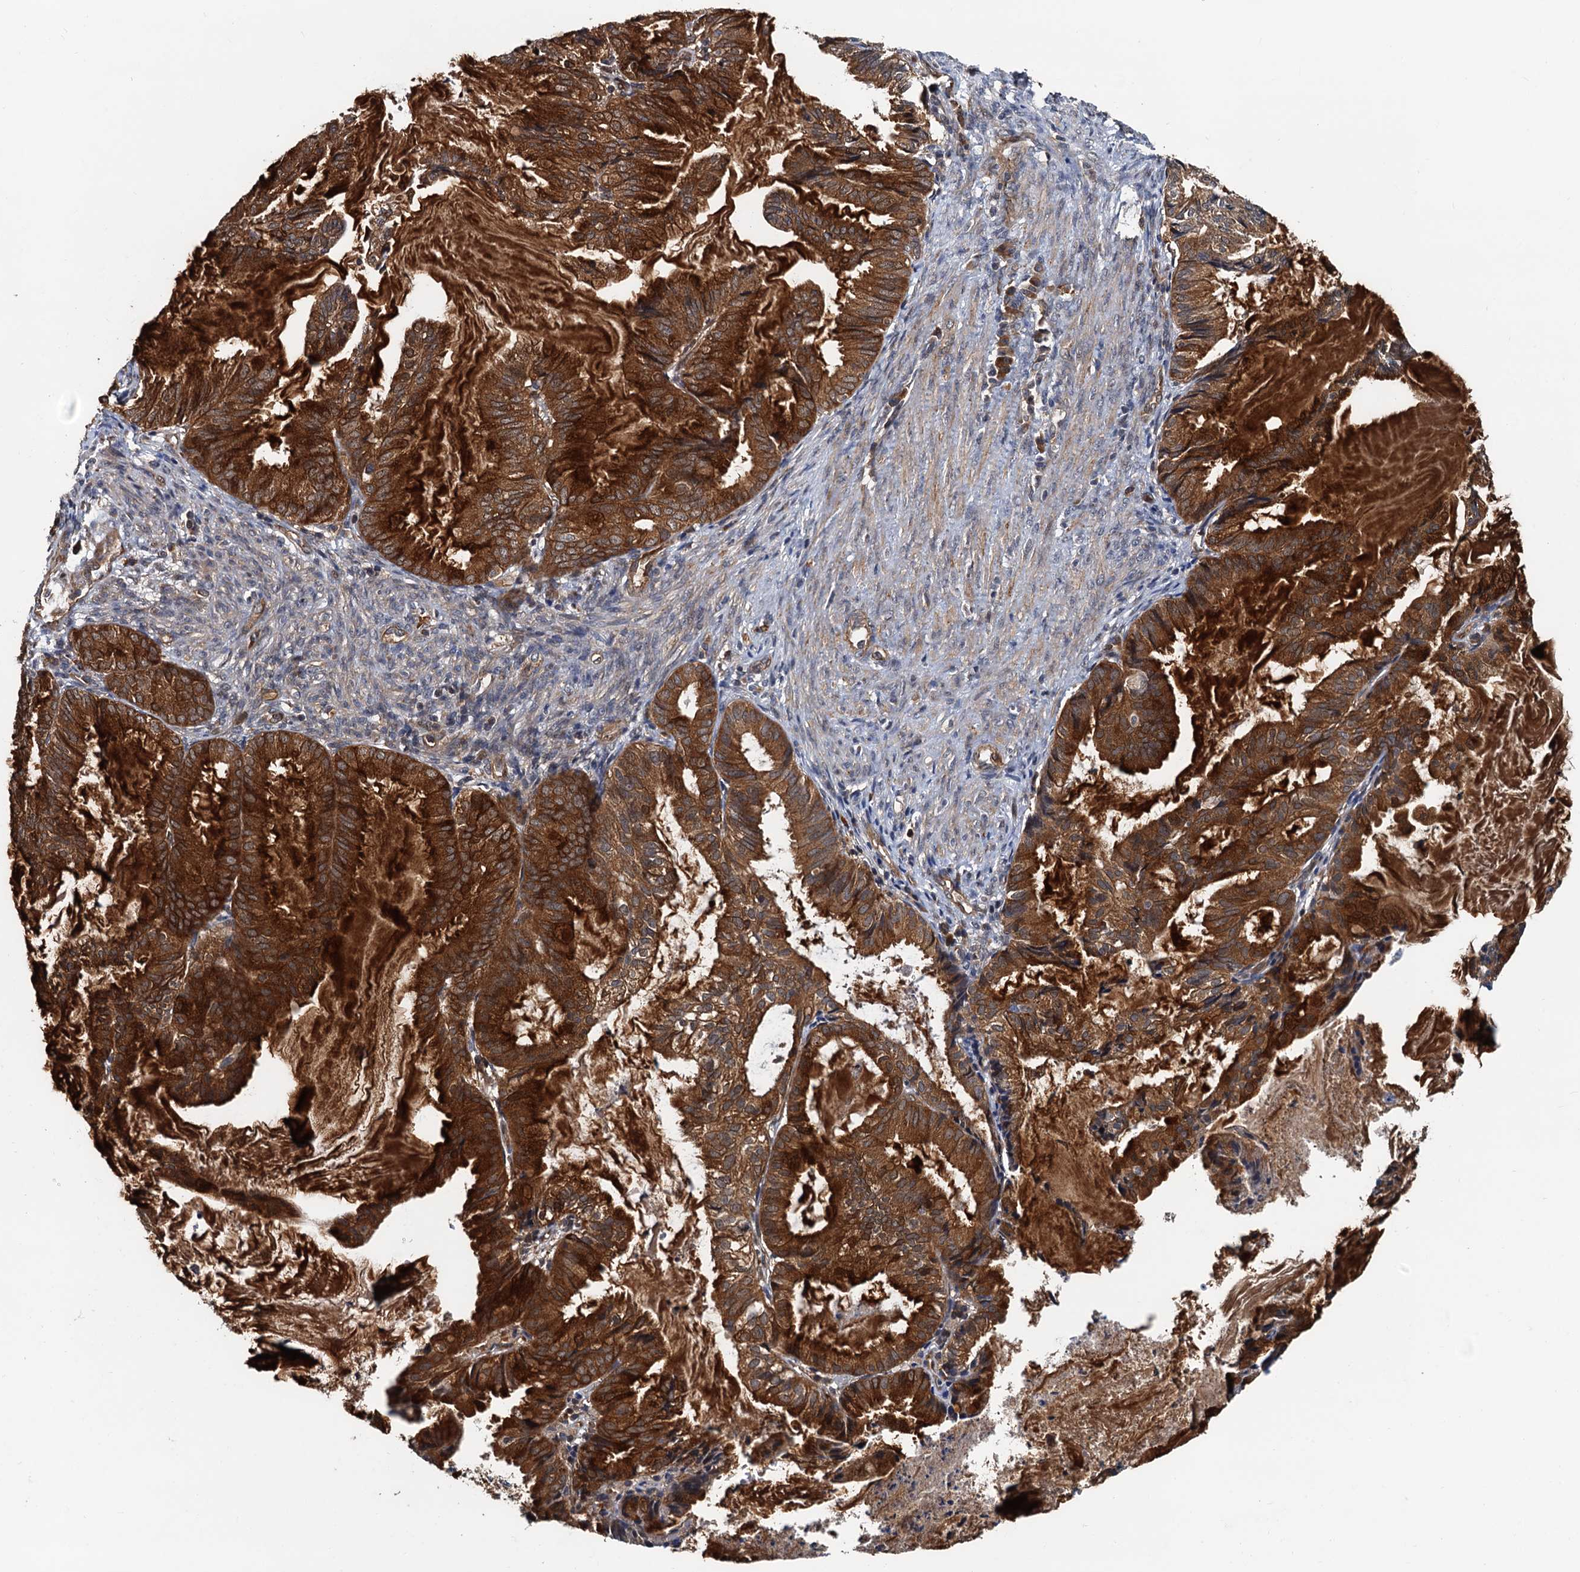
{"staining": {"intensity": "strong", "quantity": ">75%", "location": "cytoplasmic/membranous"}, "tissue": "endometrial cancer", "cell_type": "Tumor cells", "image_type": "cancer", "snomed": [{"axis": "morphology", "description": "Adenocarcinoma, NOS"}, {"axis": "topography", "description": "Endometrium"}], "caption": "Protein expression analysis of human endometrial cancer (adenocarcinoma) reveals strong cytoplasmic/membranous positivity in about >75% of tumor cells.", "gene": "AAGAB", "patient": {"sex": "female", "age": 86}}